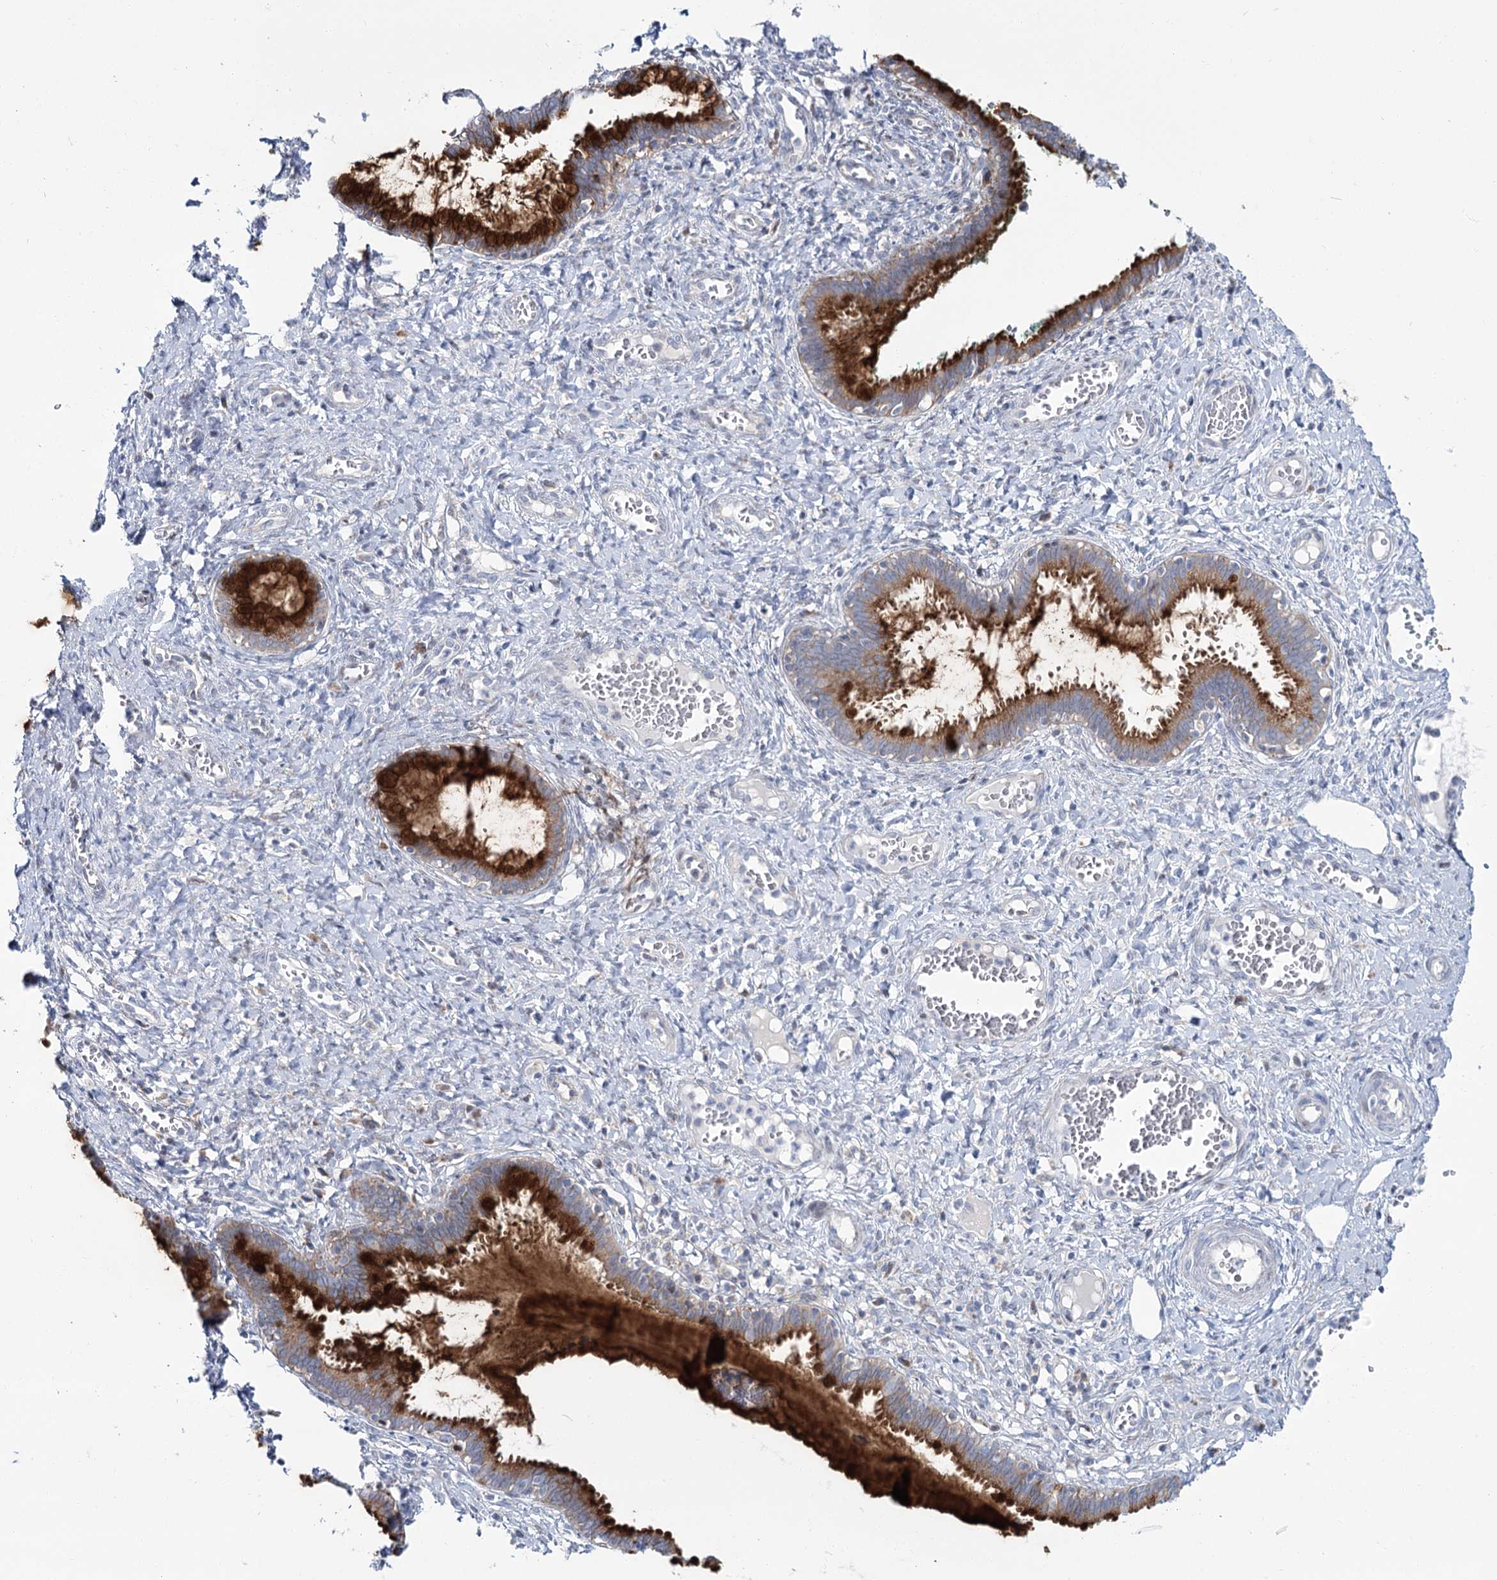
{"staining": {"intensity": "strong", "quantity": ">75%", "location": "cytoplasmic/membranous"}, "tissue": "cervix", "cell_type": "Glandular cells", "image_type": "normal", "snomed": [{"axis": "morphology", "description": "Normal tissue, NOS"}, {"axis": "morphology", "description": "Adenocarcinoma, NOS"}, {"axis": "topography", "description": "Cervix"}], "caption": "Glandular cells exhibit high levels of strong cytoplasmic/membranous expression in about >75% of cells in benign human cervix. (DAB IHC with brightfield microscopy, high magnification).", "gene": "CPLANE1", "patient": {"sex": "female", "age": 29}}